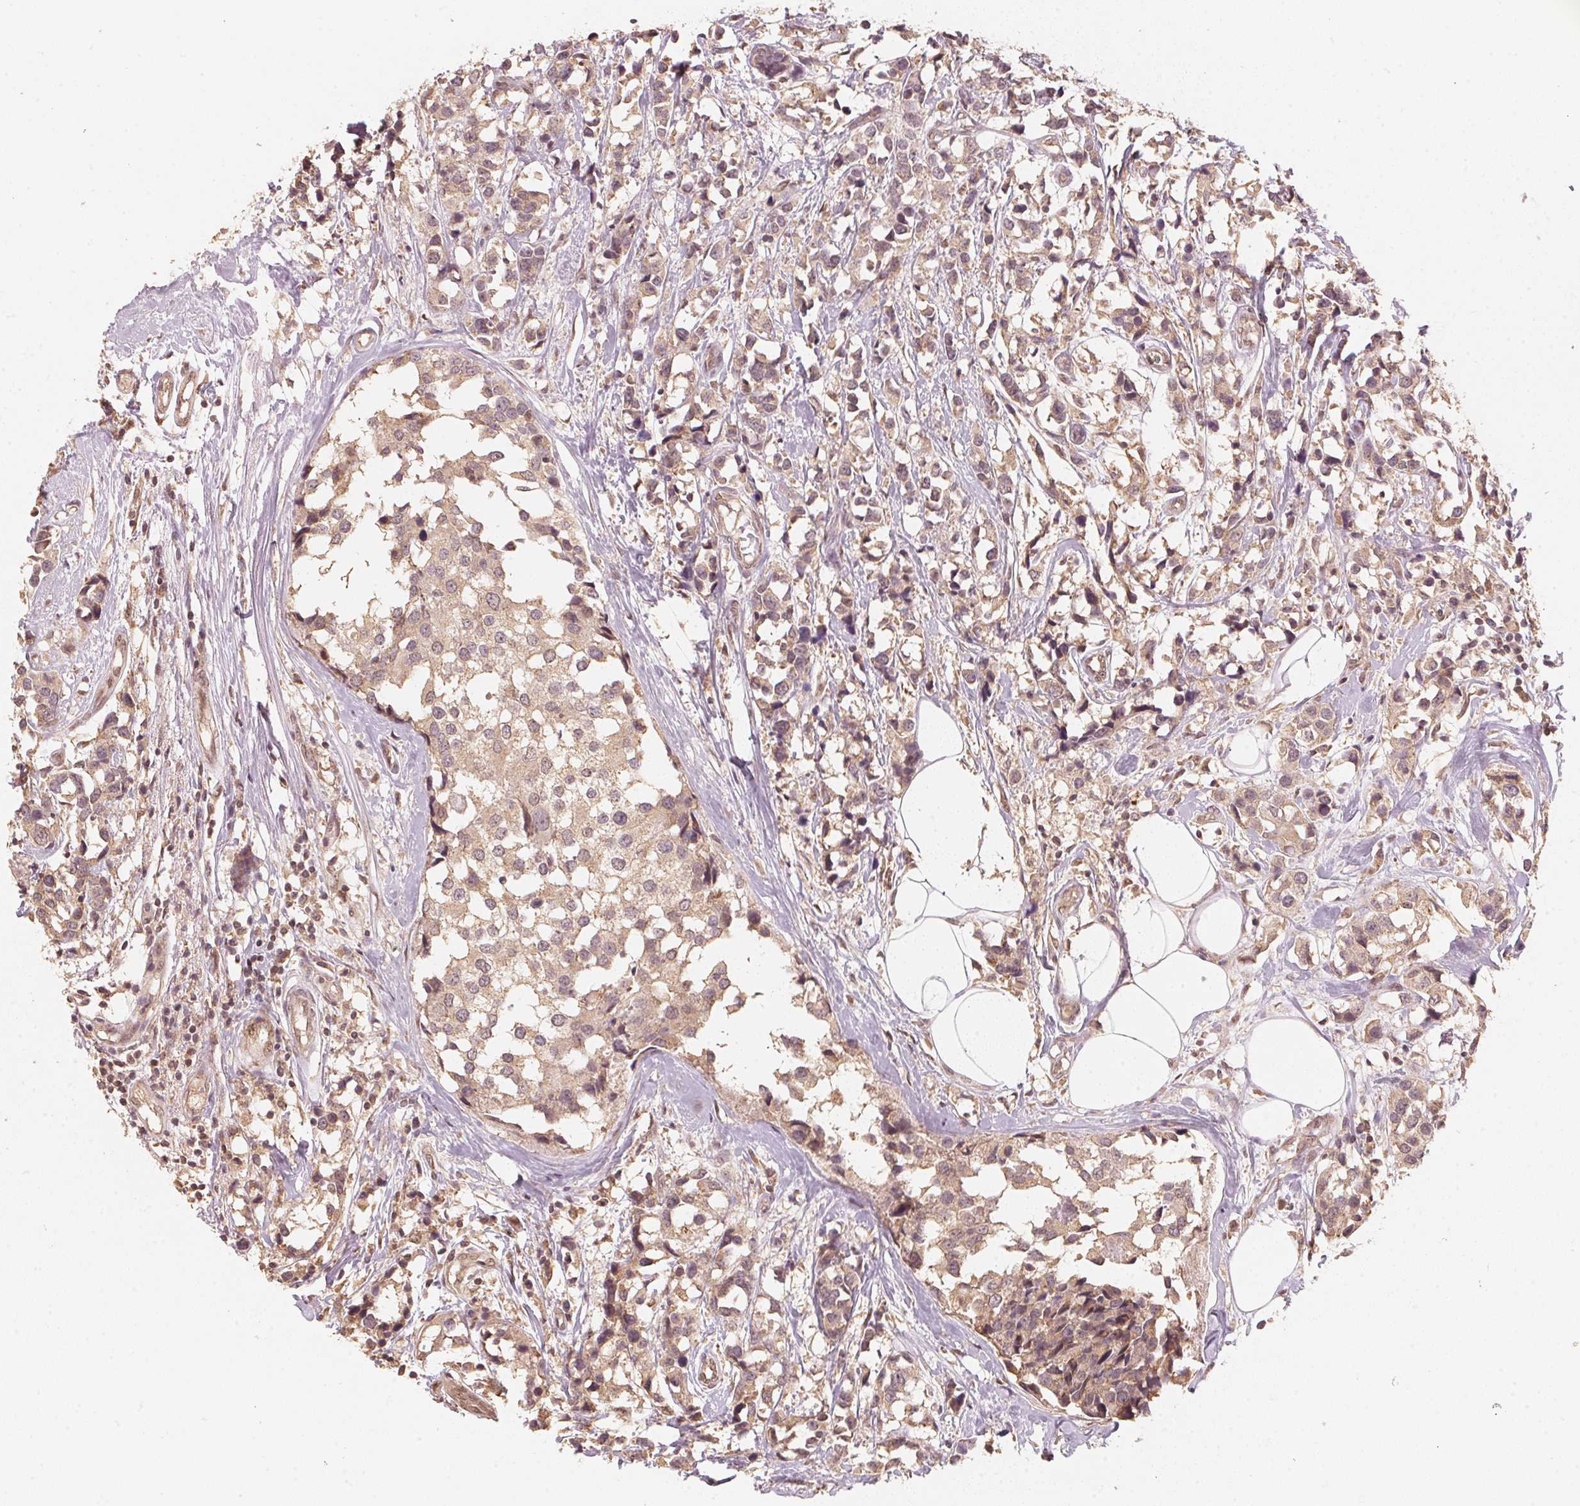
{"staining": {"intensity": "weak", "quantity": ">75%", "location": "cytoplasmic/membranous"}, "tissue": "breast cancer", "cell_type": "Tumor cells", "image_type": "cancer", "snomed": [{"axis": "morphology", "description": "Lobular carcinoma"}, {"axis": "topography", "description": "Breast"}], "caption": "Breast cancer stained for a protein (brown) exhibits weak cytoplasmic/membranous positive positivity in approximately >75% of tumor cells.", "gene": "C2orf73", "patient": {"sex": "female", "age": 59}}